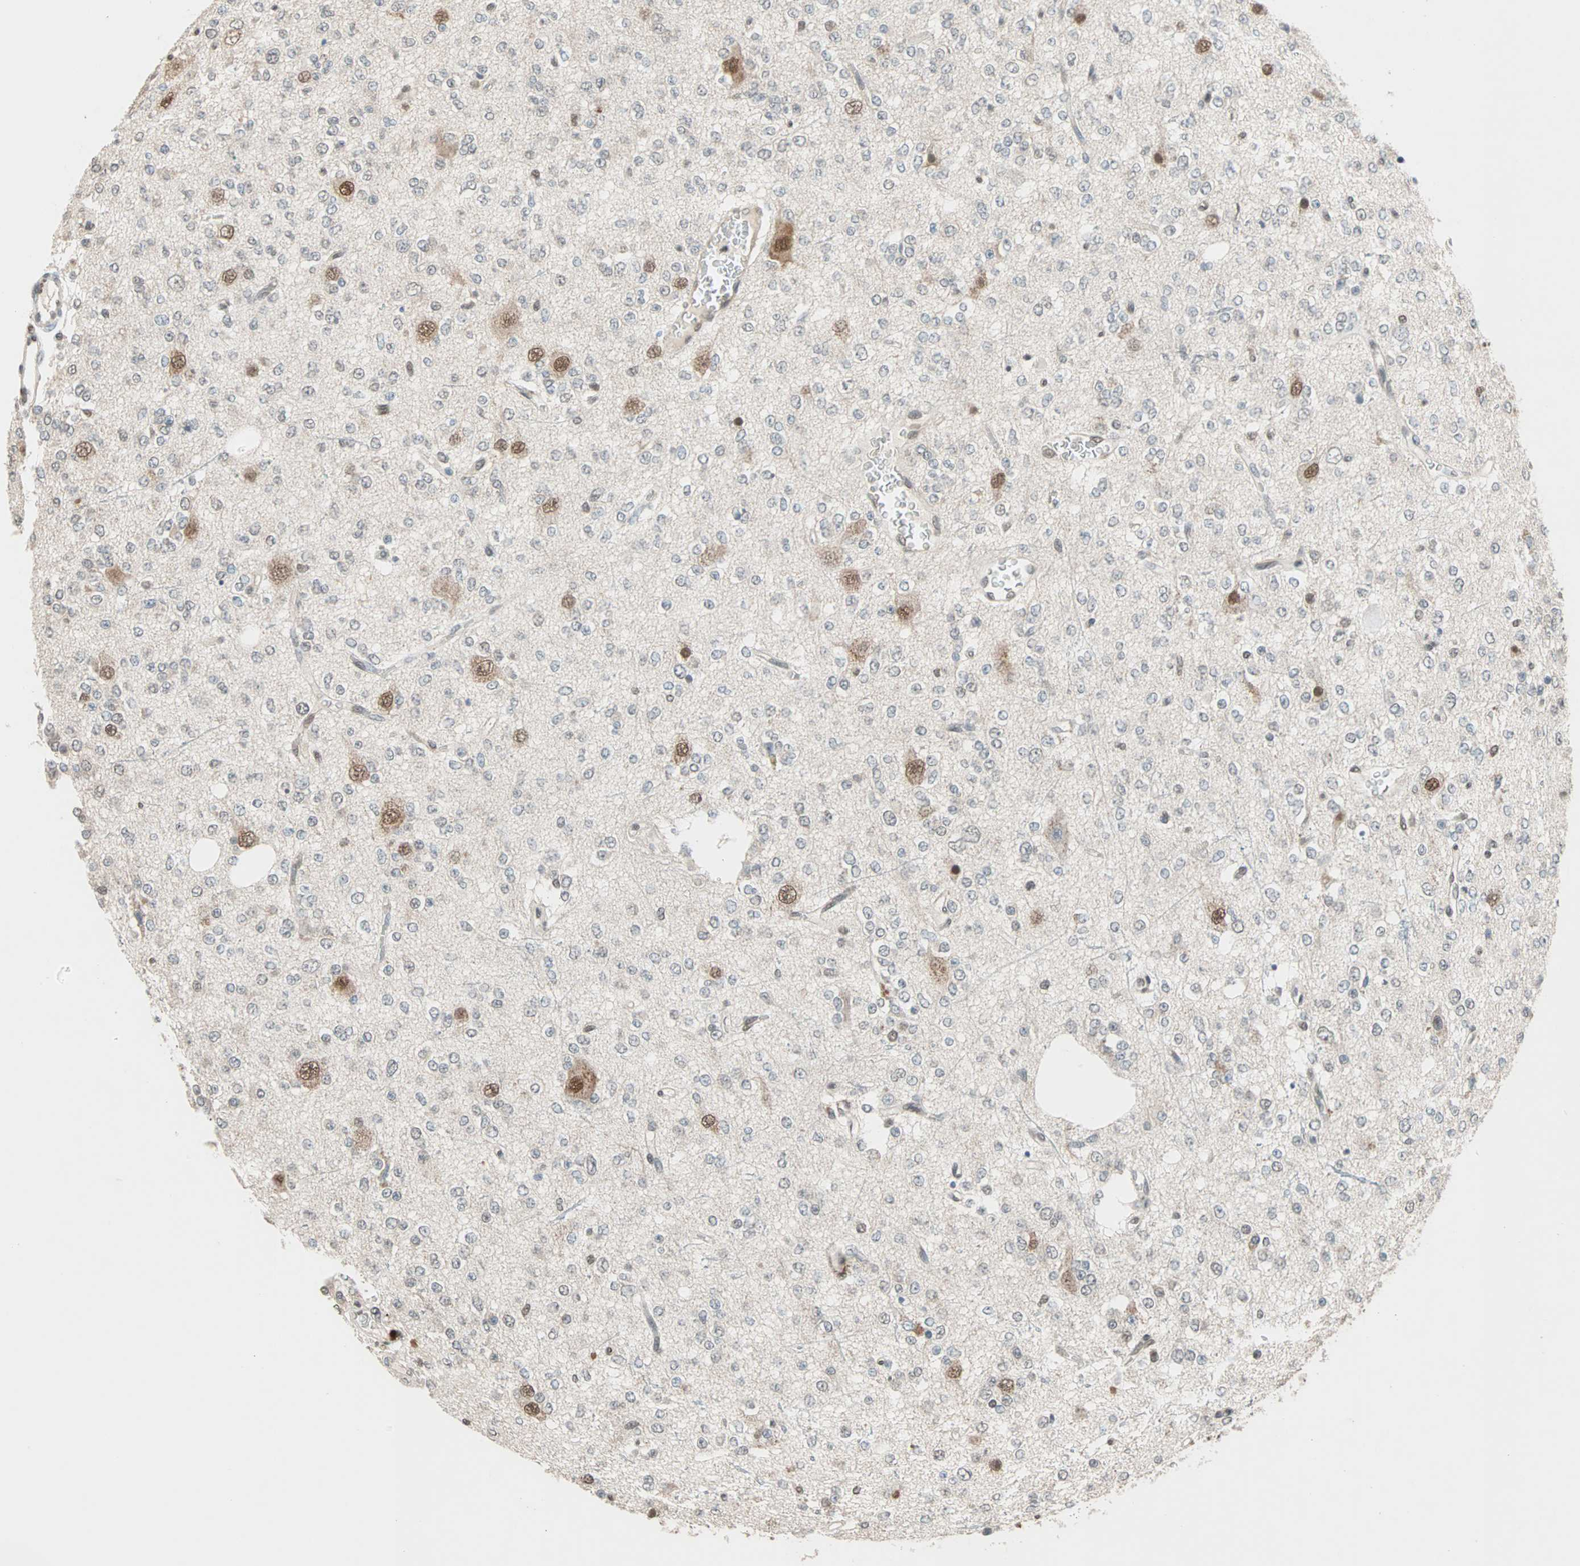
{"staining": {"intensity": "moderate", "quantity": "<25%", "location": "nuclear"}, "tissue": "glioma", "cell_type": "Tumor cells", "image_type": "cancer", "snomed": [{"axis": "morphology", "description": "Glioma, malignant, Low grade"}, {"axis": "topography", "description": "Brain"}], "caption": "This is a photomicrograph of immunohistochemistry (IHC) staining of malignant low-grade glioma, which shows moderate expression in the nuclear of tumor cells.", "gene": "DAZAP1", "patient": {"sex": "male", "age": 38}}